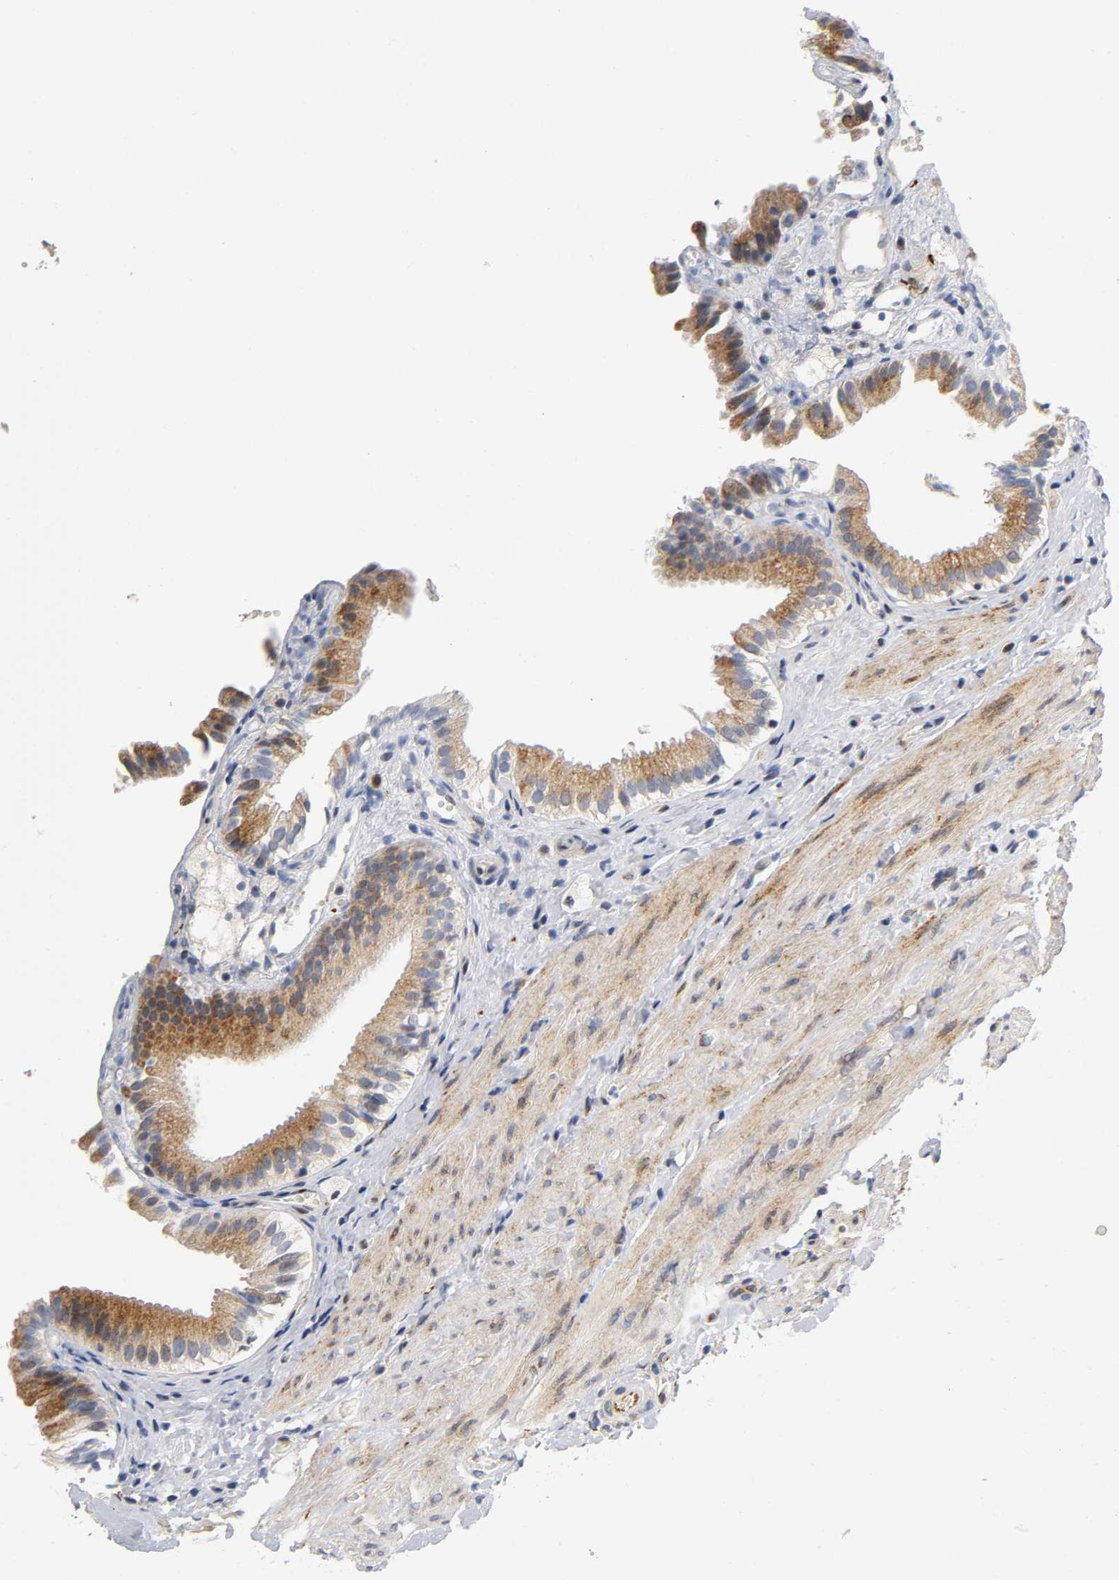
{"staining": {"intensity": "moderate", "quantity": ">75%", "location": "cytoplasmic/membranous"}, "tissue": "gallbladder", "cell_type": "Glandular cells", "image_type": "normal", "snomed": [{"axis": "morphology", "description": "Normal tissue, NOS"}, {"axis": "topography", "description": "Gallbladder"}], "caption": "High-power microscopy captured an IHC image of benign gallbladder, revealing moderate cytoplasmic/membranous positivity in about >75% of glandular cells. The staining was performed using DAB (3,3'-diaminobenzidine) to visualize the protein expression in brown, while the nuclei were stained in blue with hematoxylin (Magnification: 20x).", "gene": "SOS2", "patient": {"sex": "female", "age": 24}}